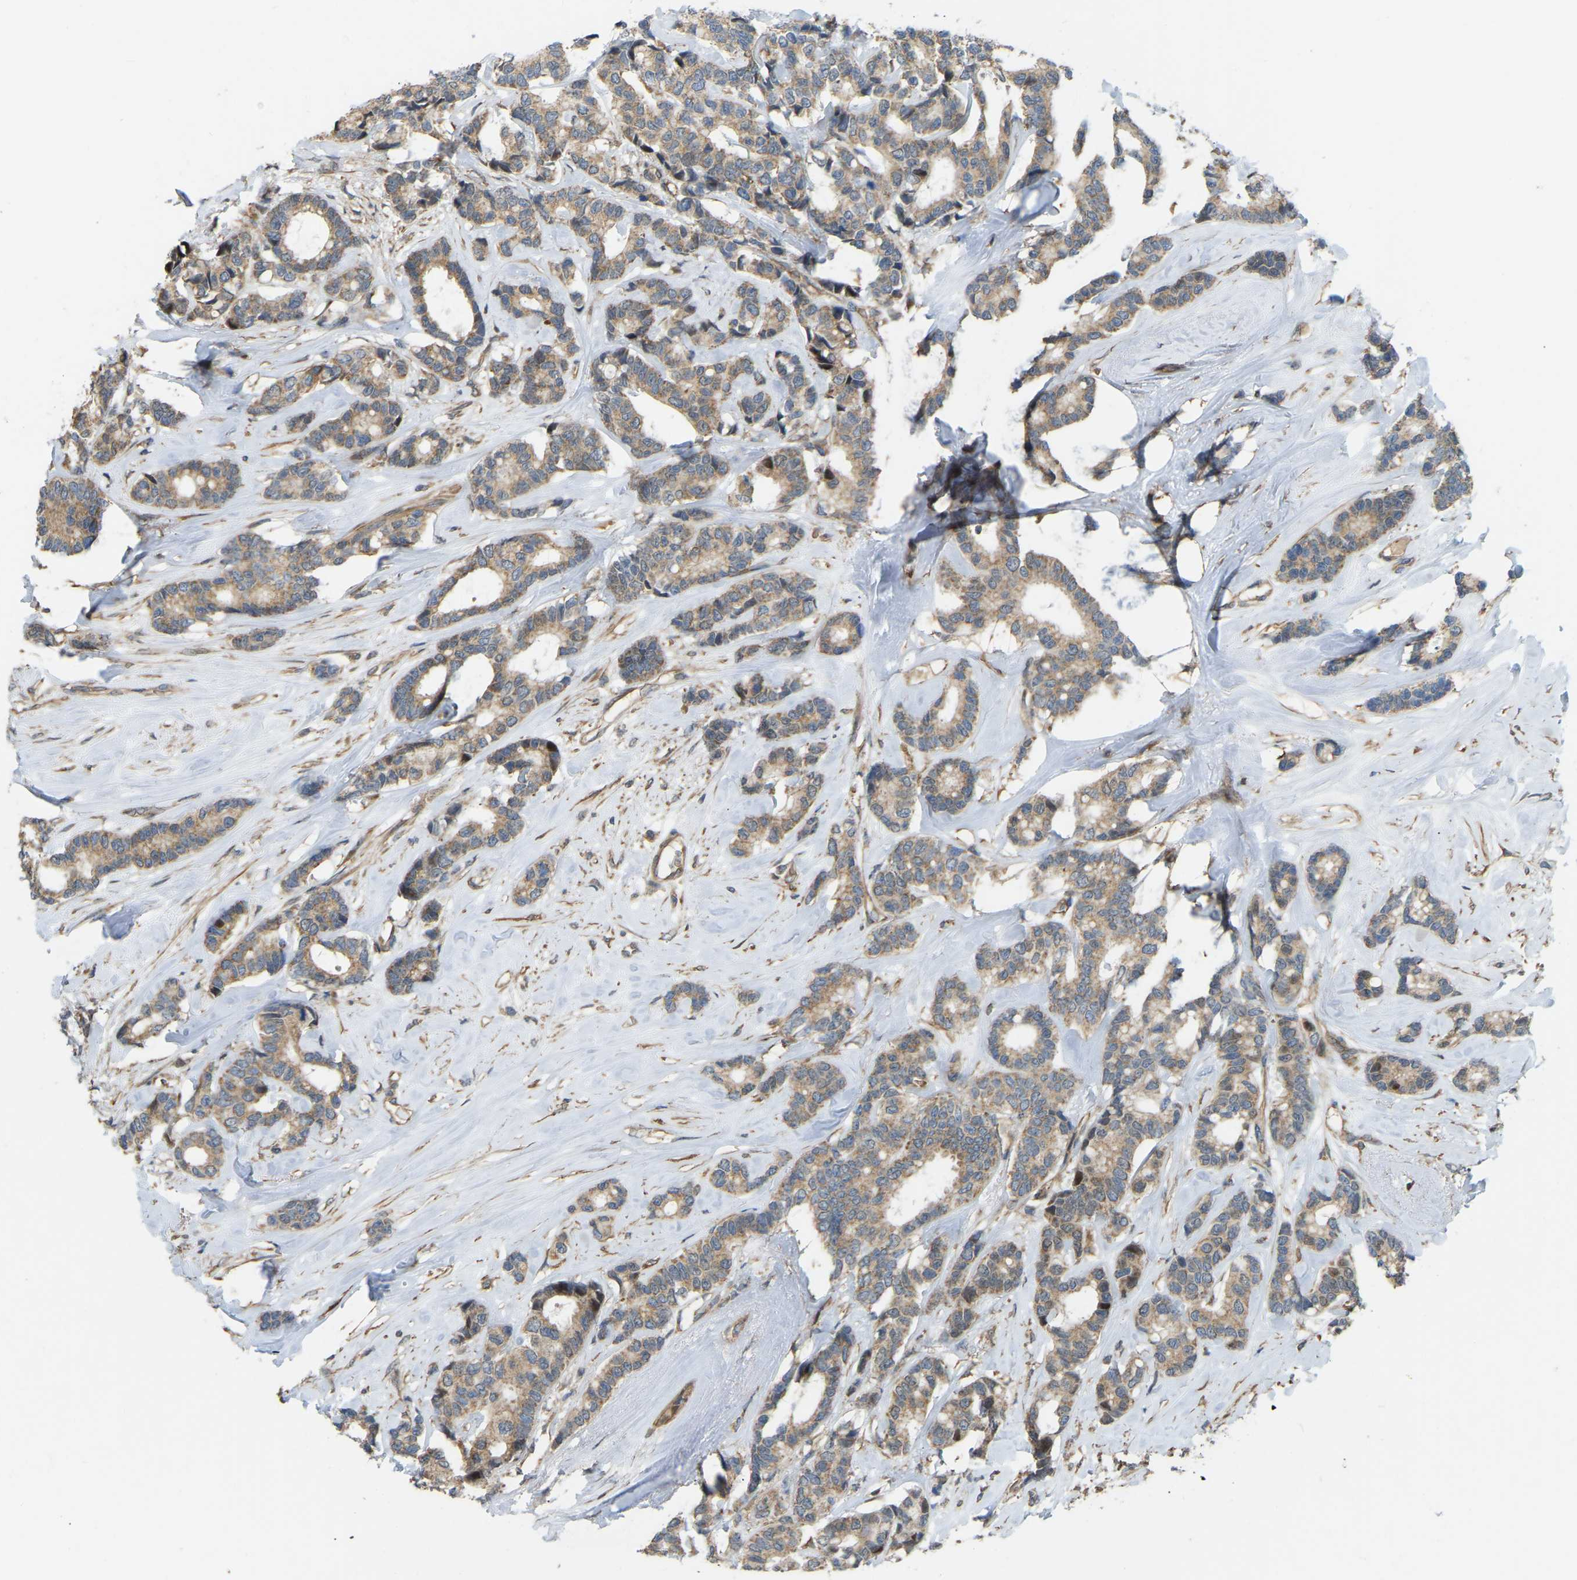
{"staining": {"intensity": "moderate", "quantity": ">75%", "location": "cytoplasmic/membranous"}, "tissue": "breast cancer", "cell_type": "Tumor cells", "image_type": "cancer", "snomed": [{"axis": "morphology", "description": "Duct carcinoma"}, {"axis": "topography", "description": "Breast"}], "caption": "DAB immunohistochemical staining of breast cancer displays moderate cytoplasmic/membranous protein expression in approximately >75% of tumor cells. (Brightfield microscopy of DAB IHC at high magnification).", "gene": "C21orf91", "patient": {"sex": "female", "age": 87}}